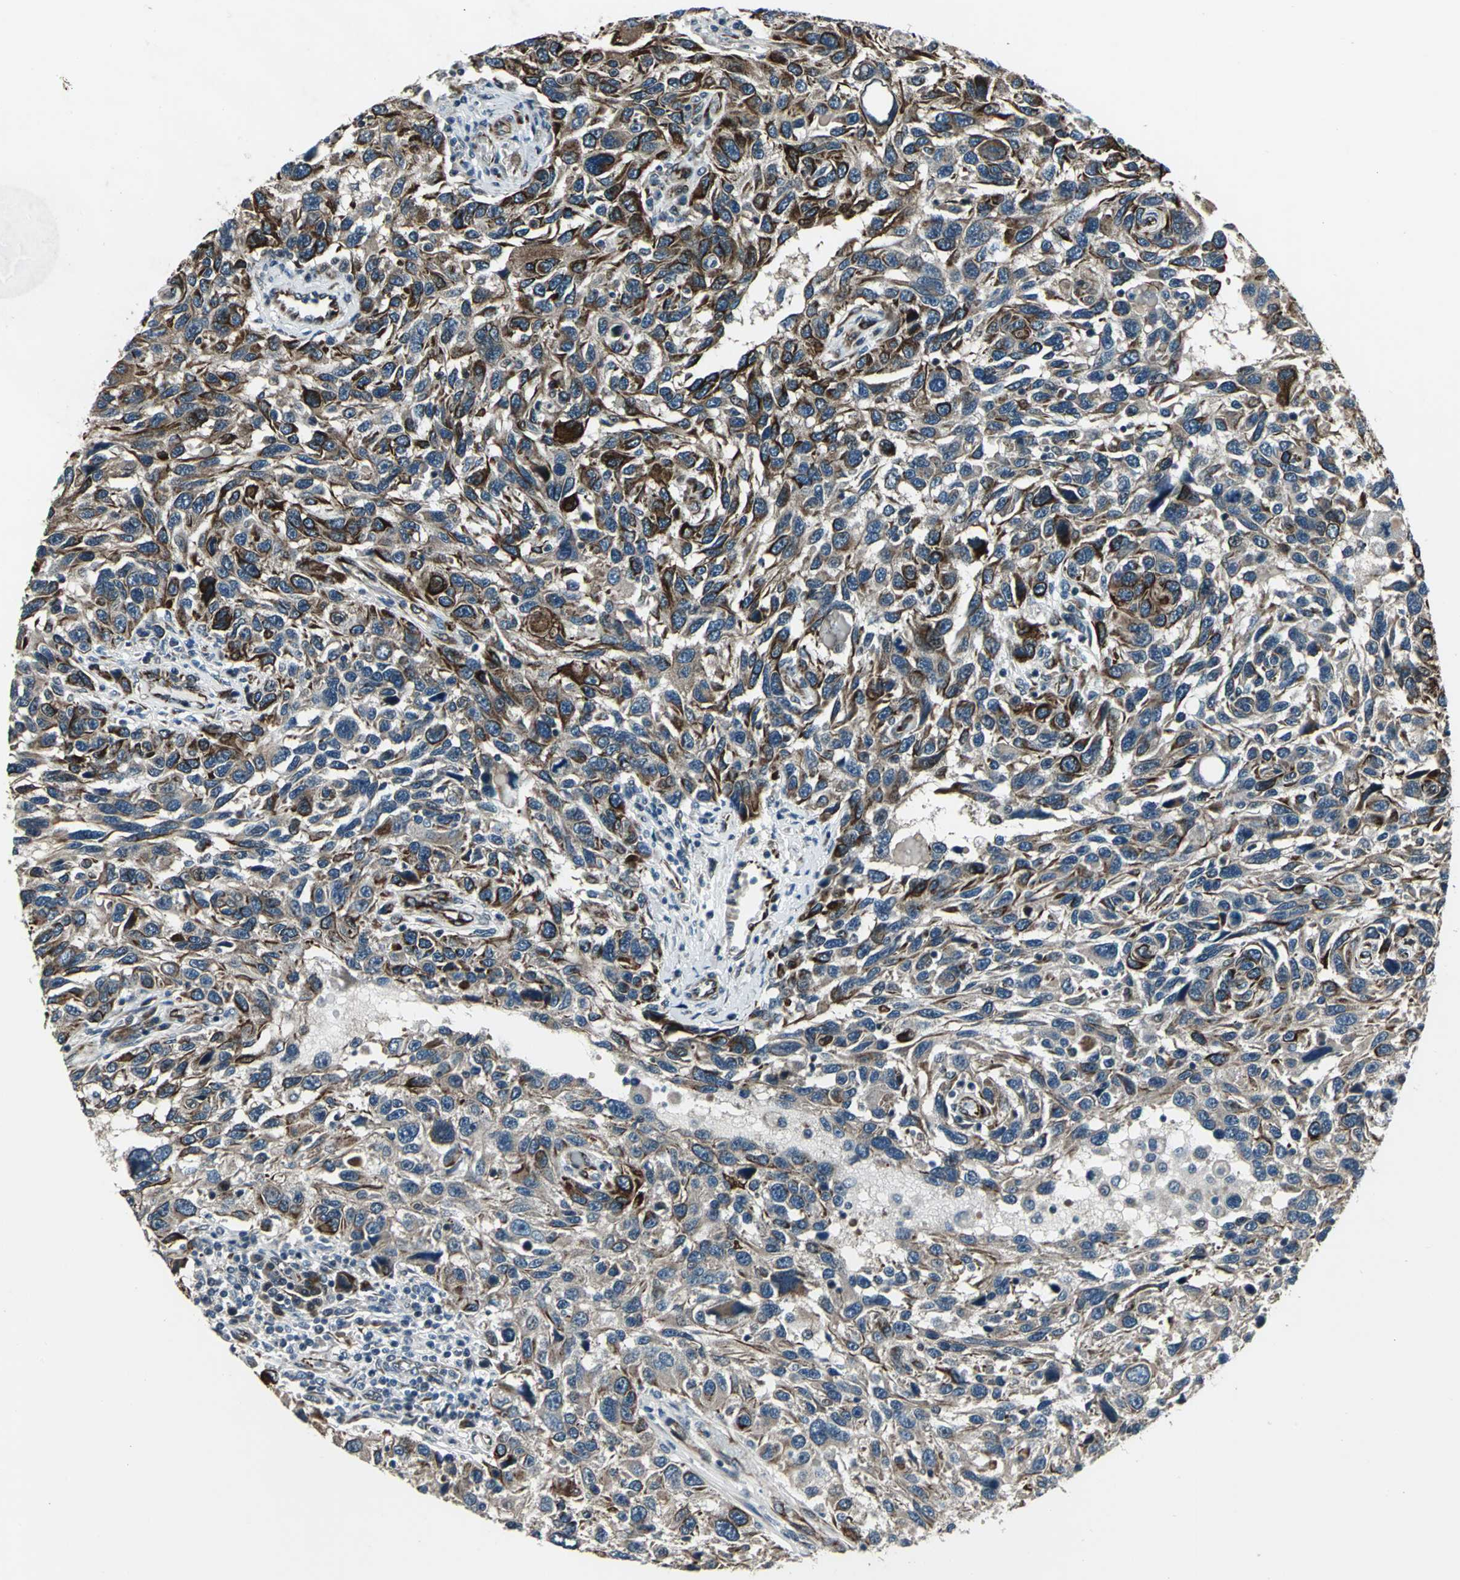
{"staining": {"intensity": "strong", "quantity": ">75%", "location": "cytoplasmic/membranous"}, "tissue": "melanoma", "cell_type": "Tumor cells", "image_type": "cancer", "snomed": [{"axis": "morphology", "description": "Malignant melanoma, NOS"}, {"axis": "topography", "description": "Skin"}], "caption": "The micrograph reveals staining of malignant melanoma, revealing strong cytoplasmic/membranous protein positivity (brown color) within tumor cells.", "gene": "EXD2", "patient": {"sex": "male", "age": 53}}